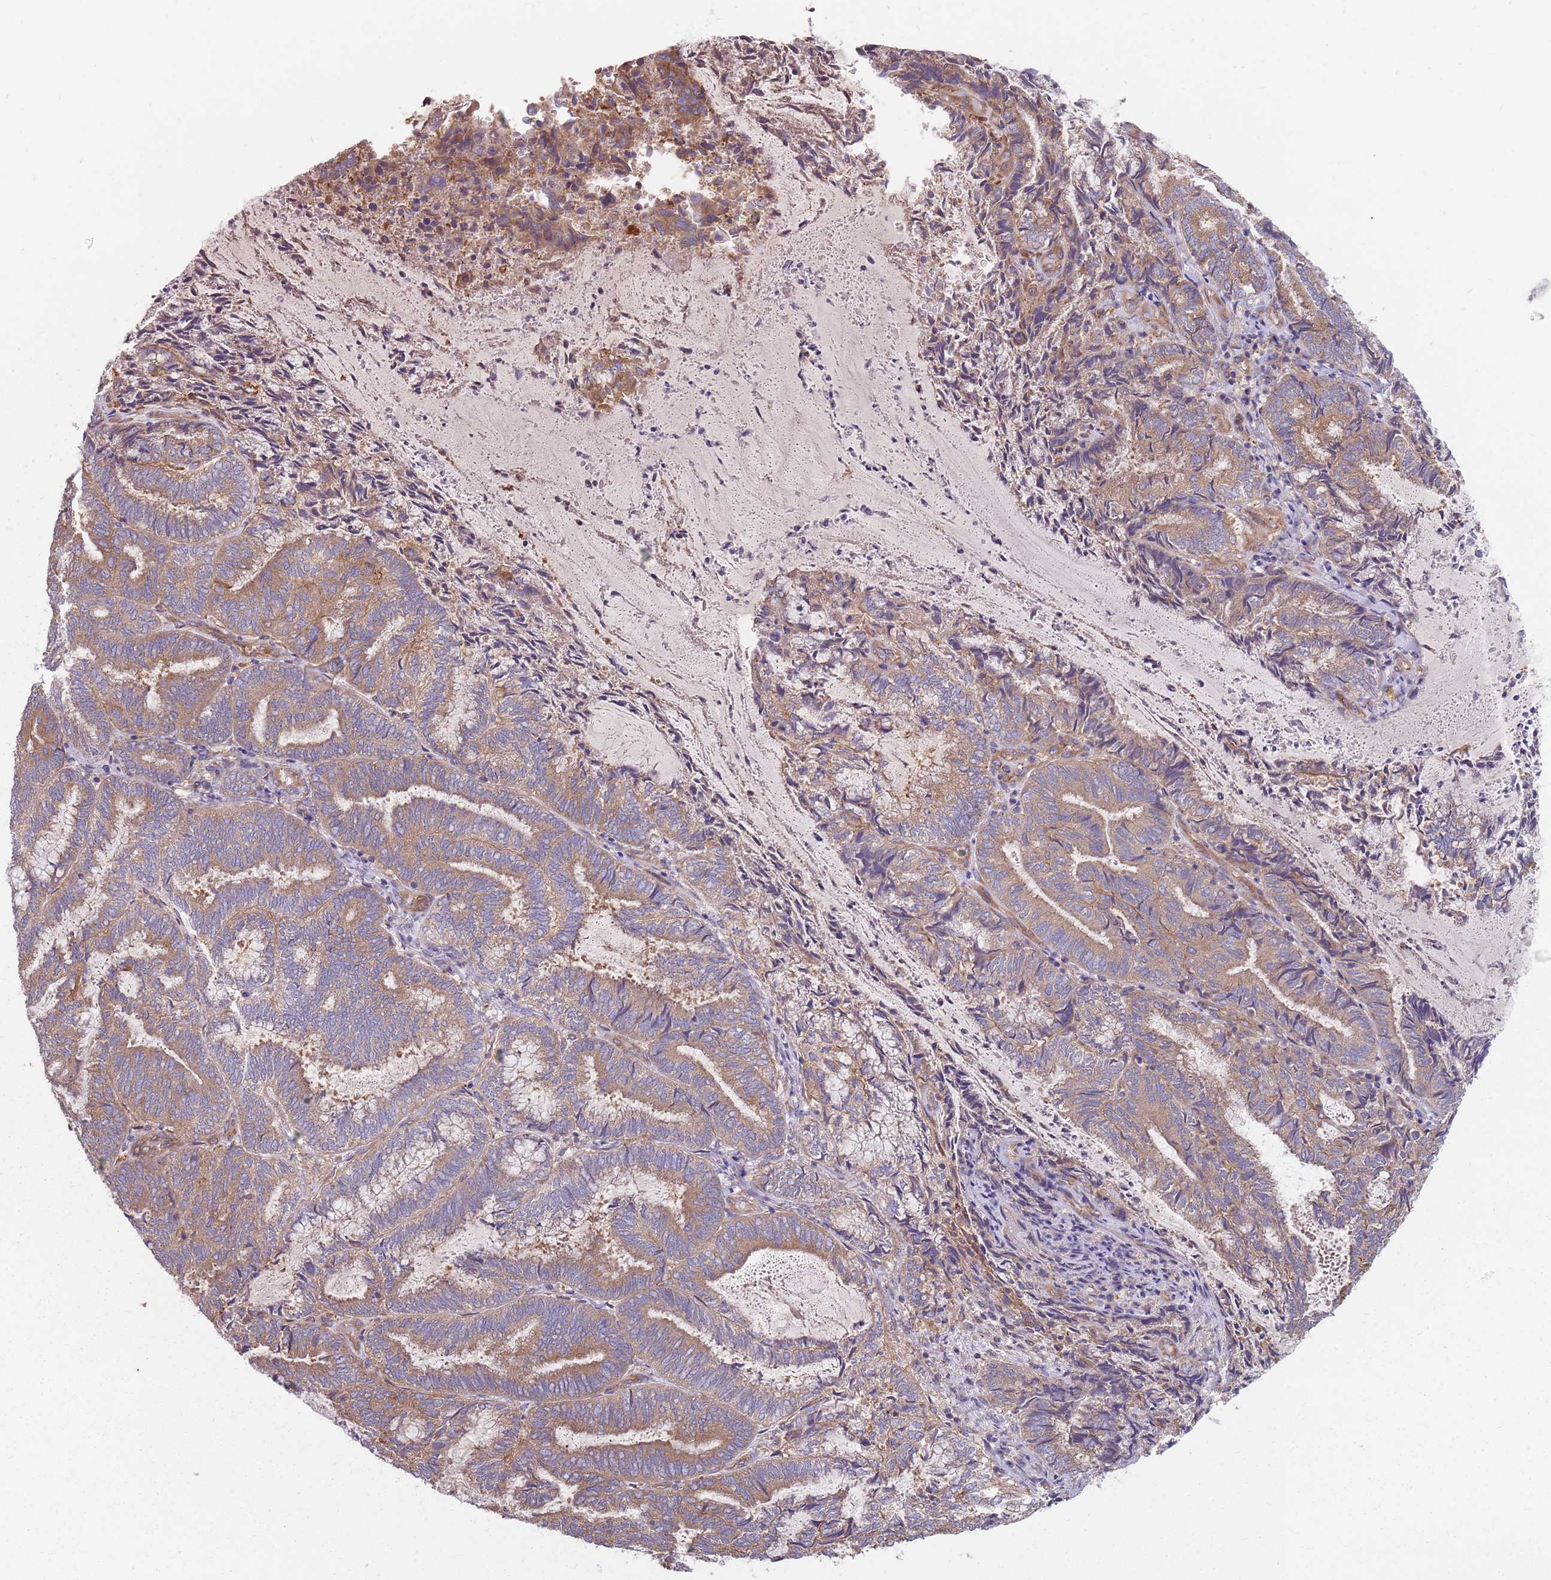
{"staining": {"intensity": "moderate", "quantity": "25%-75%", "location": "cytoplasmic/membranous"}, "tissue": "endometrial cancer", "cell_type": "Tumor cells", "image_type": "cancer", "snomed": [{"axis": "morphology", "description": "Adenocarcinoma, NOS"}, {"axis": "topography", "description": "Endometrium"}], "caption": "Immunohistochemistry (IHC) of human endometrial adenocarcinoma demonstrates medium levels of moderate cytoplasmic/membranous positivity in approximately 25%-75% of tumor cells. The protein of interest is stained brown, and the nuclei are stained in blue (DAB (3,3'-diaminobenzidine) IHC with brightfield microscopy, high magnification).", "gene": "SPDL1", "patient": {"sex": "female", "age": 80}}